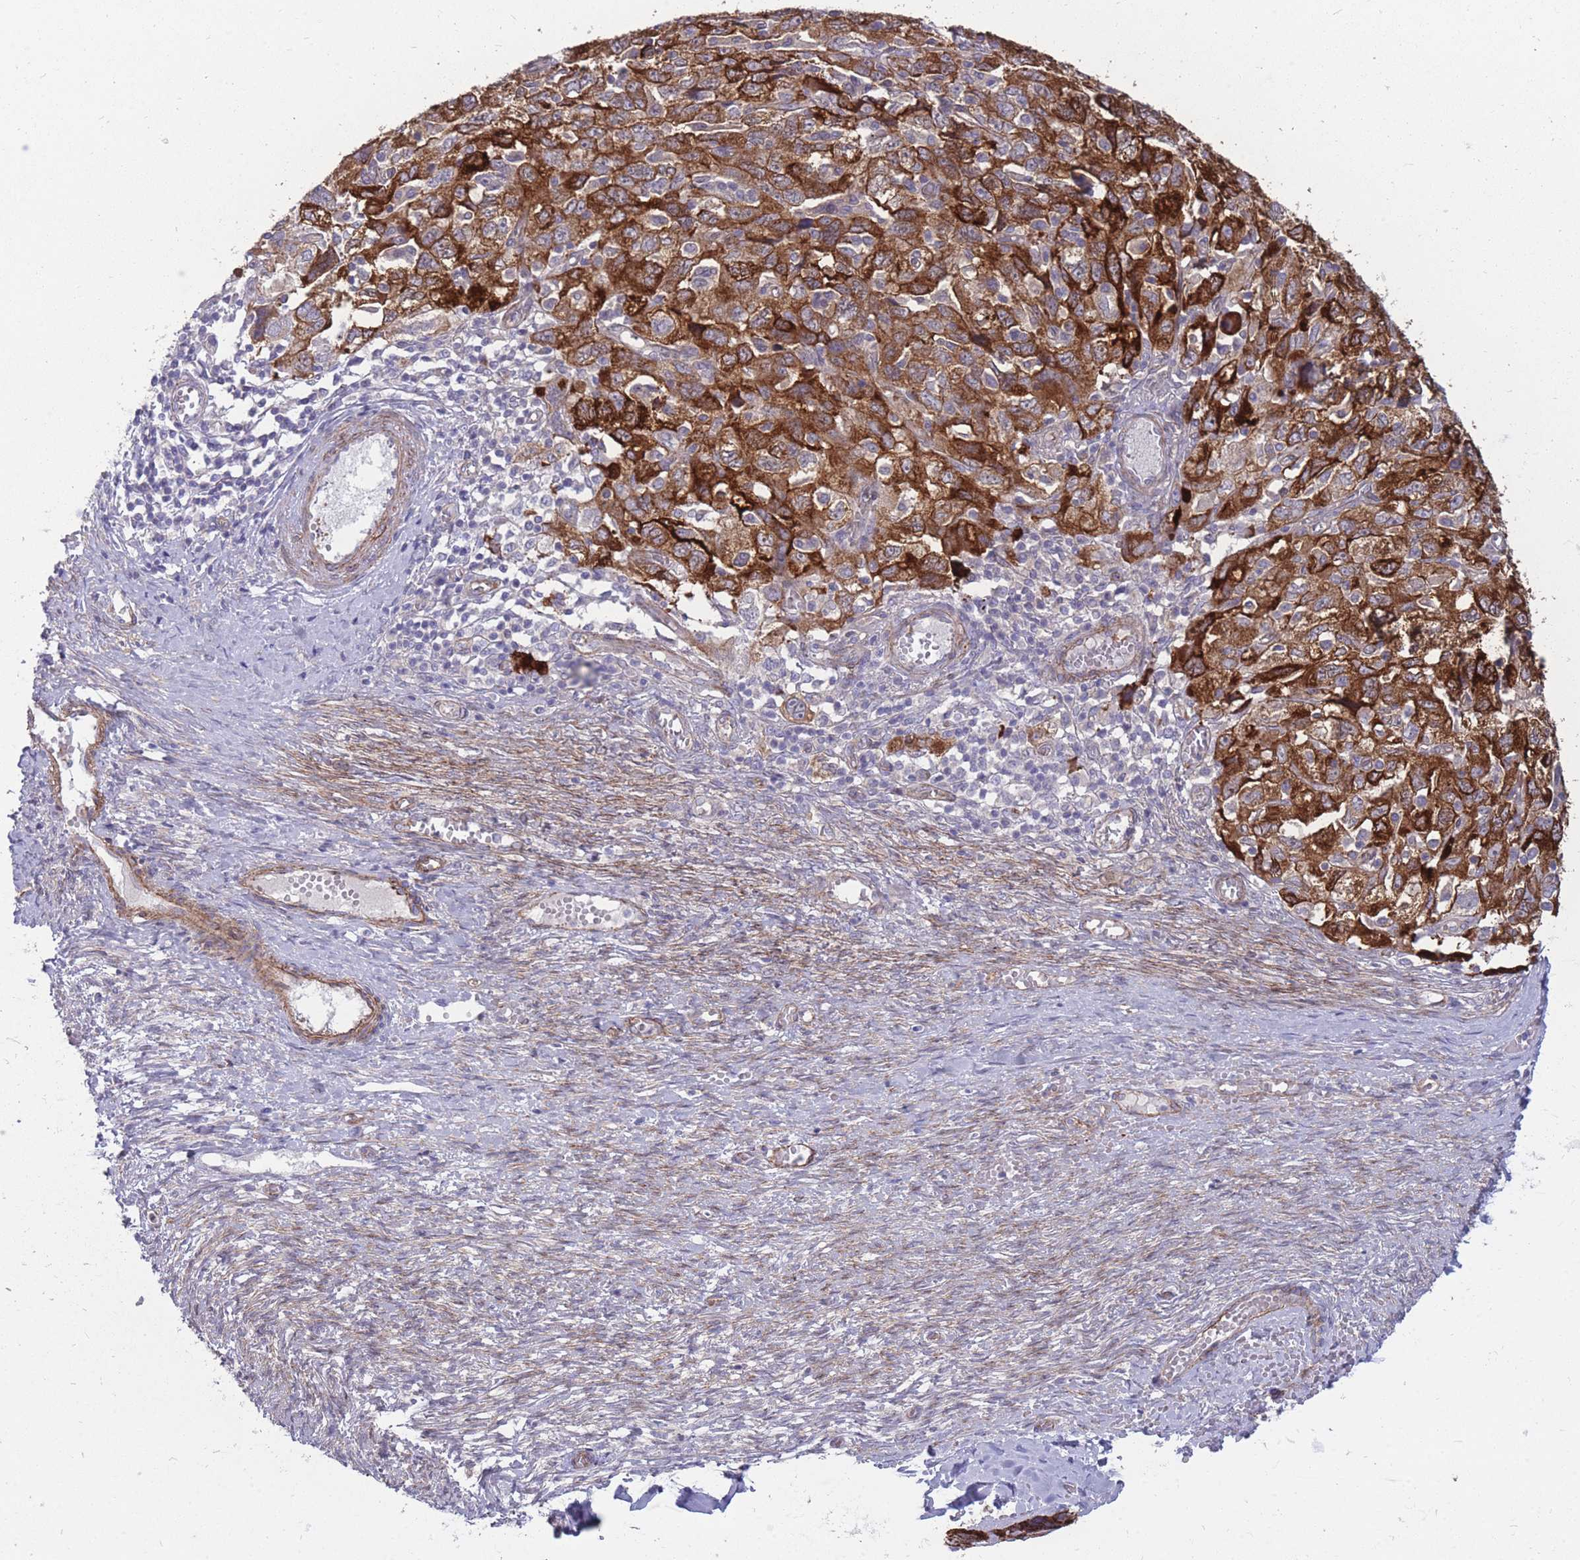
{"staining": {"intensity": "strong", "quantity": ">75%", "location": "cytoplasmic/membranous"}, "tissue": "ovarian cancer", "cell_type": "Tumor cells", "image_type": "cancer", "snomed": [{"axis": "morphology", "description": "Carcinoma, NOS"}, {"axis": "morphology", "description": "Cystadenocarcinoma, serous, NOS"}, {"axis": "topography", "description": "Ovary"}], "caption": "There is high levels of strong cytoplasmic/membranous expression in tumor cells of carcinoma (ovarian), as demonstrated by immunohistochemical staining (brown color).", "gene": "RGS11", "patient": {"sex": "female", "age": 69}}